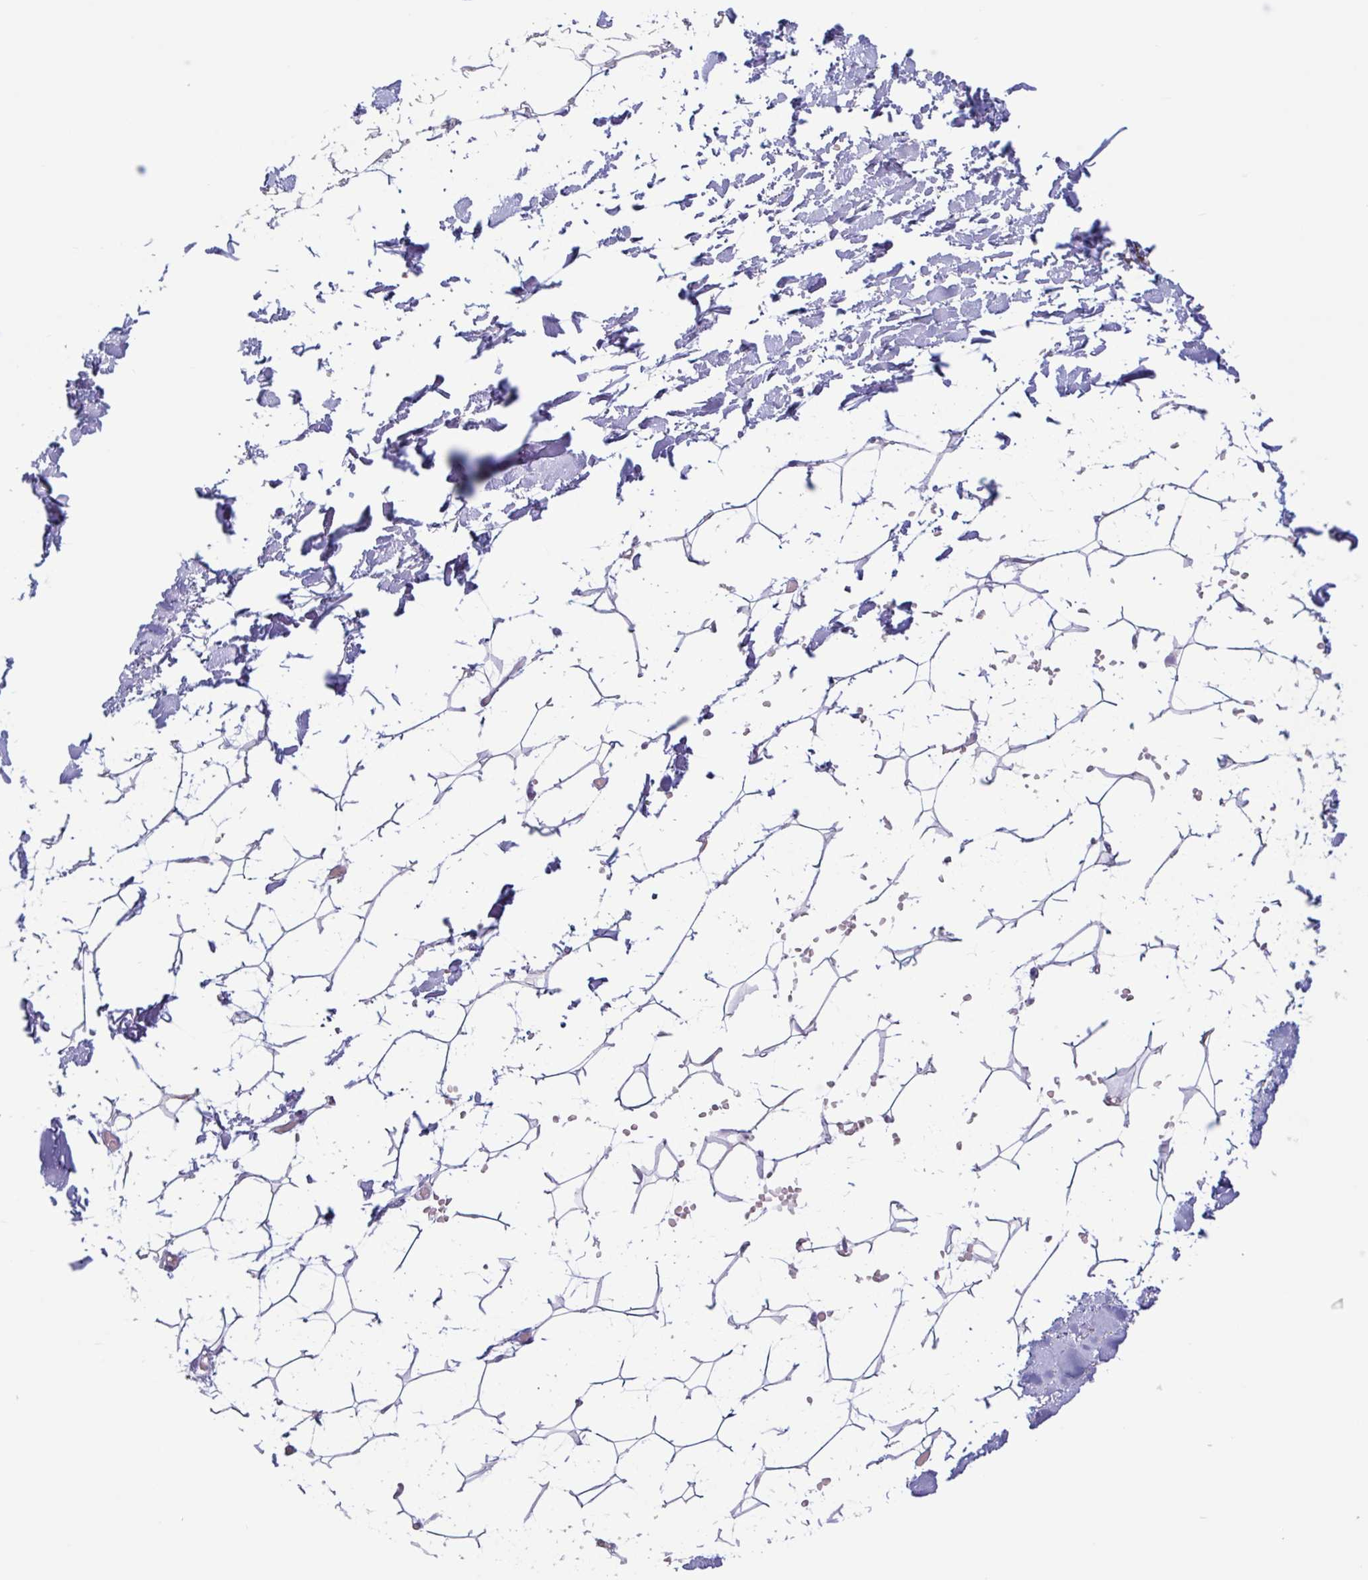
{"staining": {"intensity": "negative", "quantity": "none", "location": "none"}, "tissue": "adipose tissue", "cell_type": "Adipocytes", "image_type": "normal", "snomed": [{"axis": "morphology", "description": "Normal tissue, NOS"}, {"axis": "topography", "description": "Skin"}, {"axis": "topography", "description": "Peripheral nerve tissue"}], "caption": "An IHC micrograph of unremarkable adipose tissue is shown. There is no staining in adipocytes of adipose tissue. (DAB (3,3'-diaminobenzidine) immunohistochemistry with hematoxylin counter stain).", "gene": "MYH10", "patient": {"sex": "female", "age": 56}}